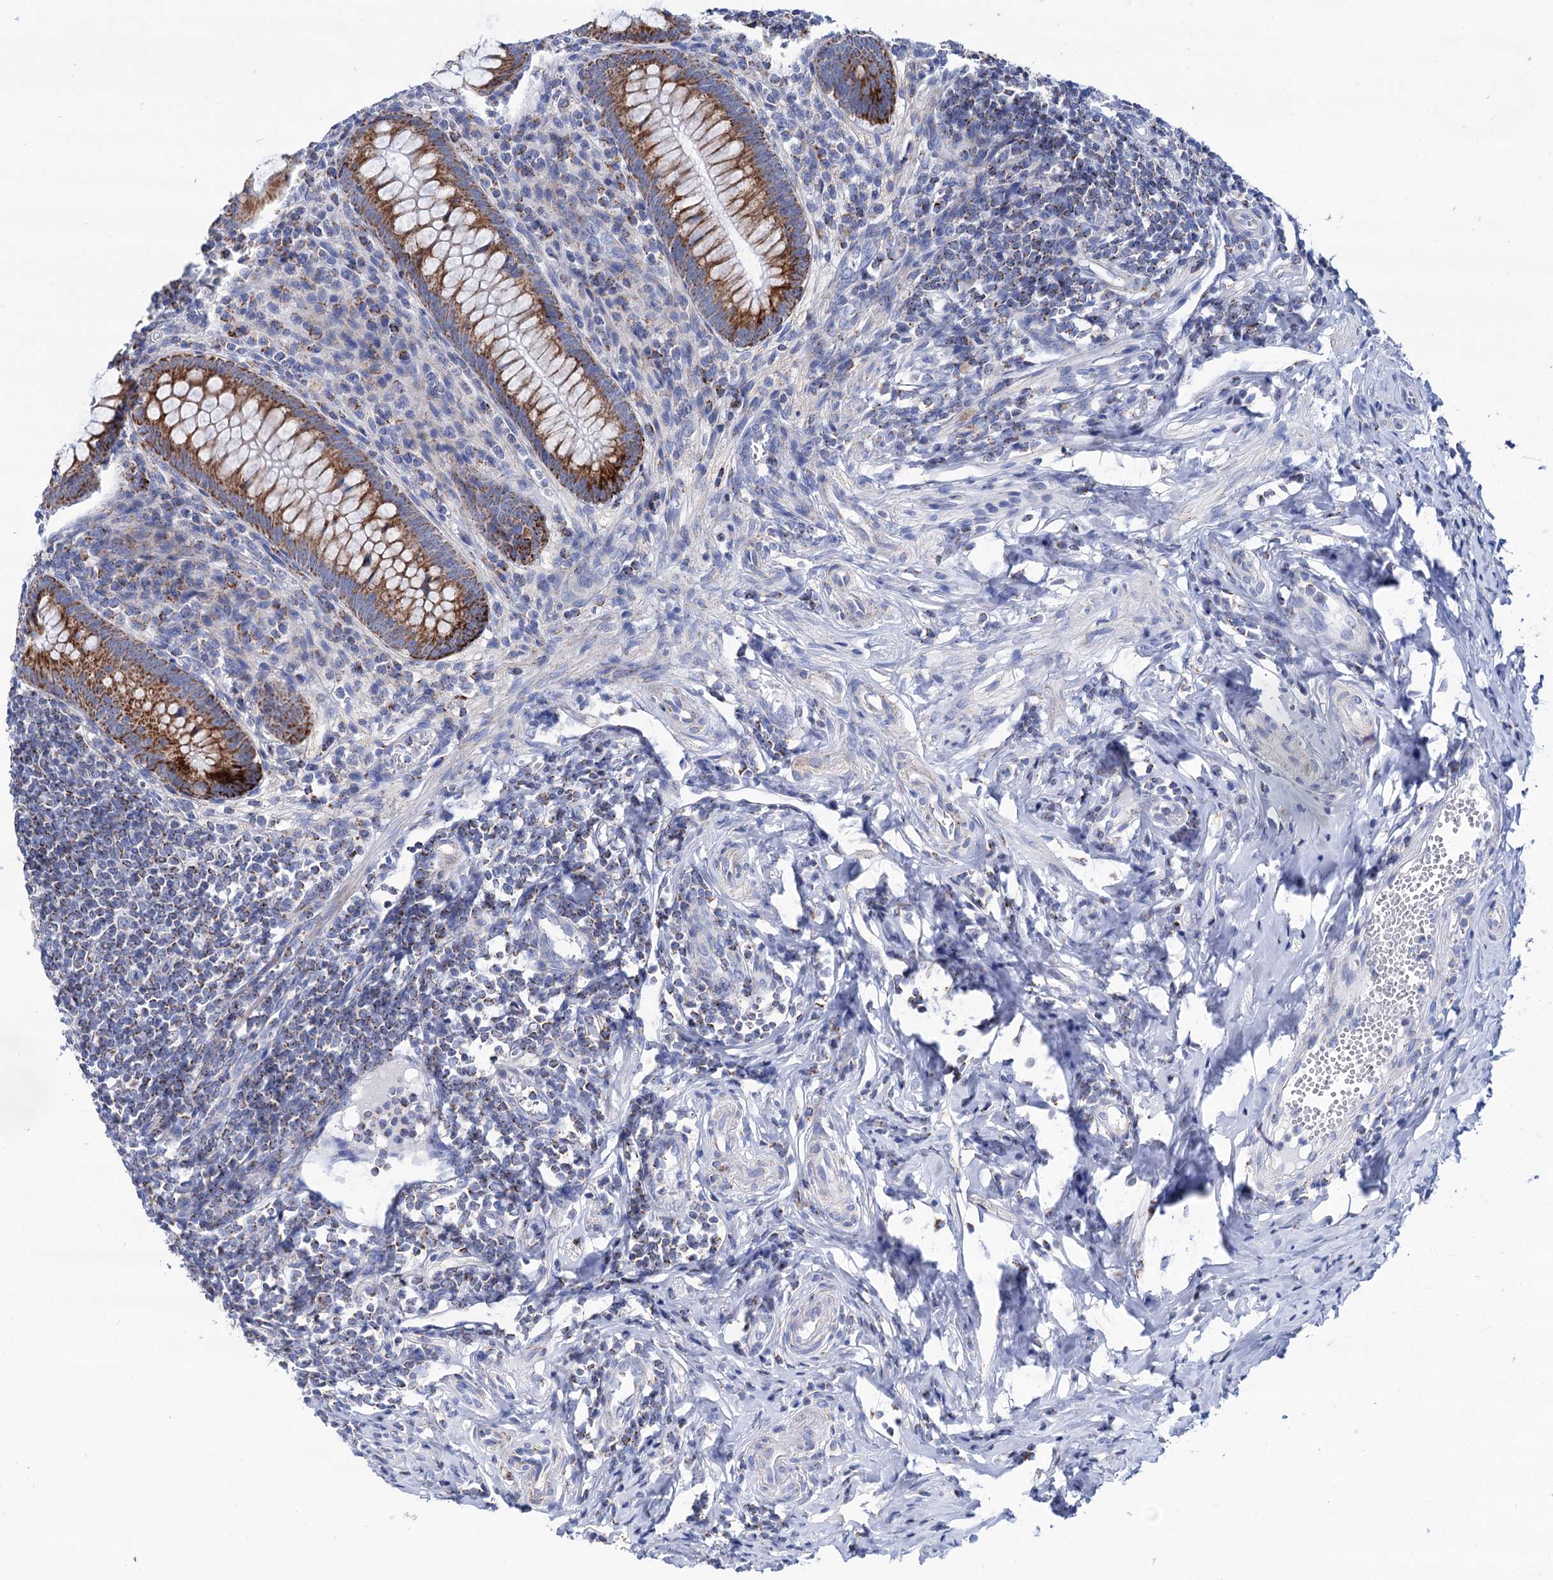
{"staining": {"intensity": "strong", "quantity": ">75%", "location": "cytoplasmic/membranous"}, "tissue": "appendix", "cell_type": "Glandular cells", "image_type": "normal", "snomed": [{"axis": "morphology", "description": "Normal tissue, NOS"}, {"axis": "topography", "description": "Appendix"}], "caption": "A high amount of strong cytoplasmic/membranous expression is present in approximately >75% of glandular cells in unremarkable appendix.", "gene": "UBASH3B", "patient": {"sex": "female", "age": 33}}